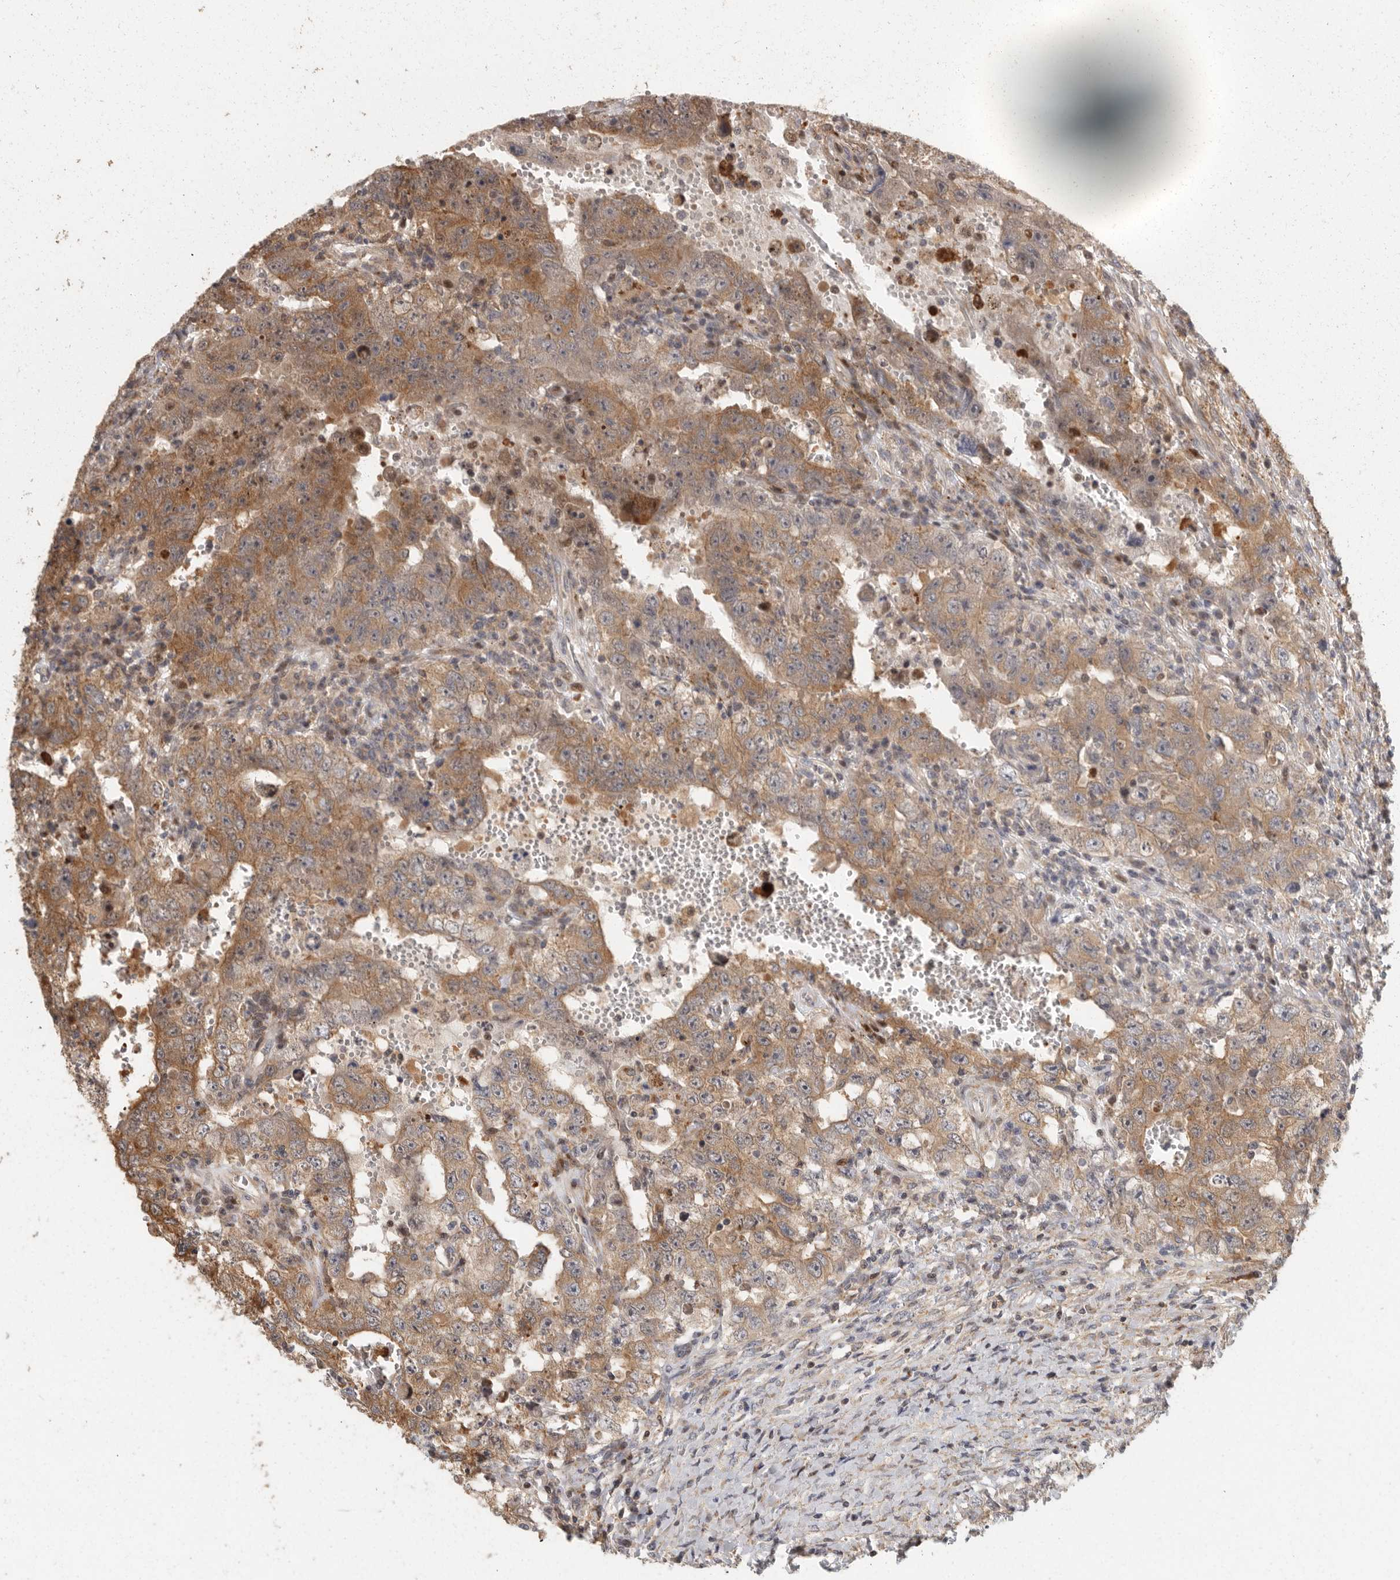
{"staining": {"intensity": "moderate", "quantity": ">75%", "location": "cytoplasmic/membranous"}, "tissue": "testis cancer", "cell_type": "Tumor cells", "image_type": "cancer", "snomed": [{"axis": "morphology", "description": "Carcinoma, Embryonal, NOS"}, {"axis": "topography", "description": "Testis"}], "caption": "Human embryonal carcinoma (testis) stained with a protein marker reveals moderate staining in tumor cells.", "gene": "SWT1", "patient": {"sex": "male", "age": 26}}